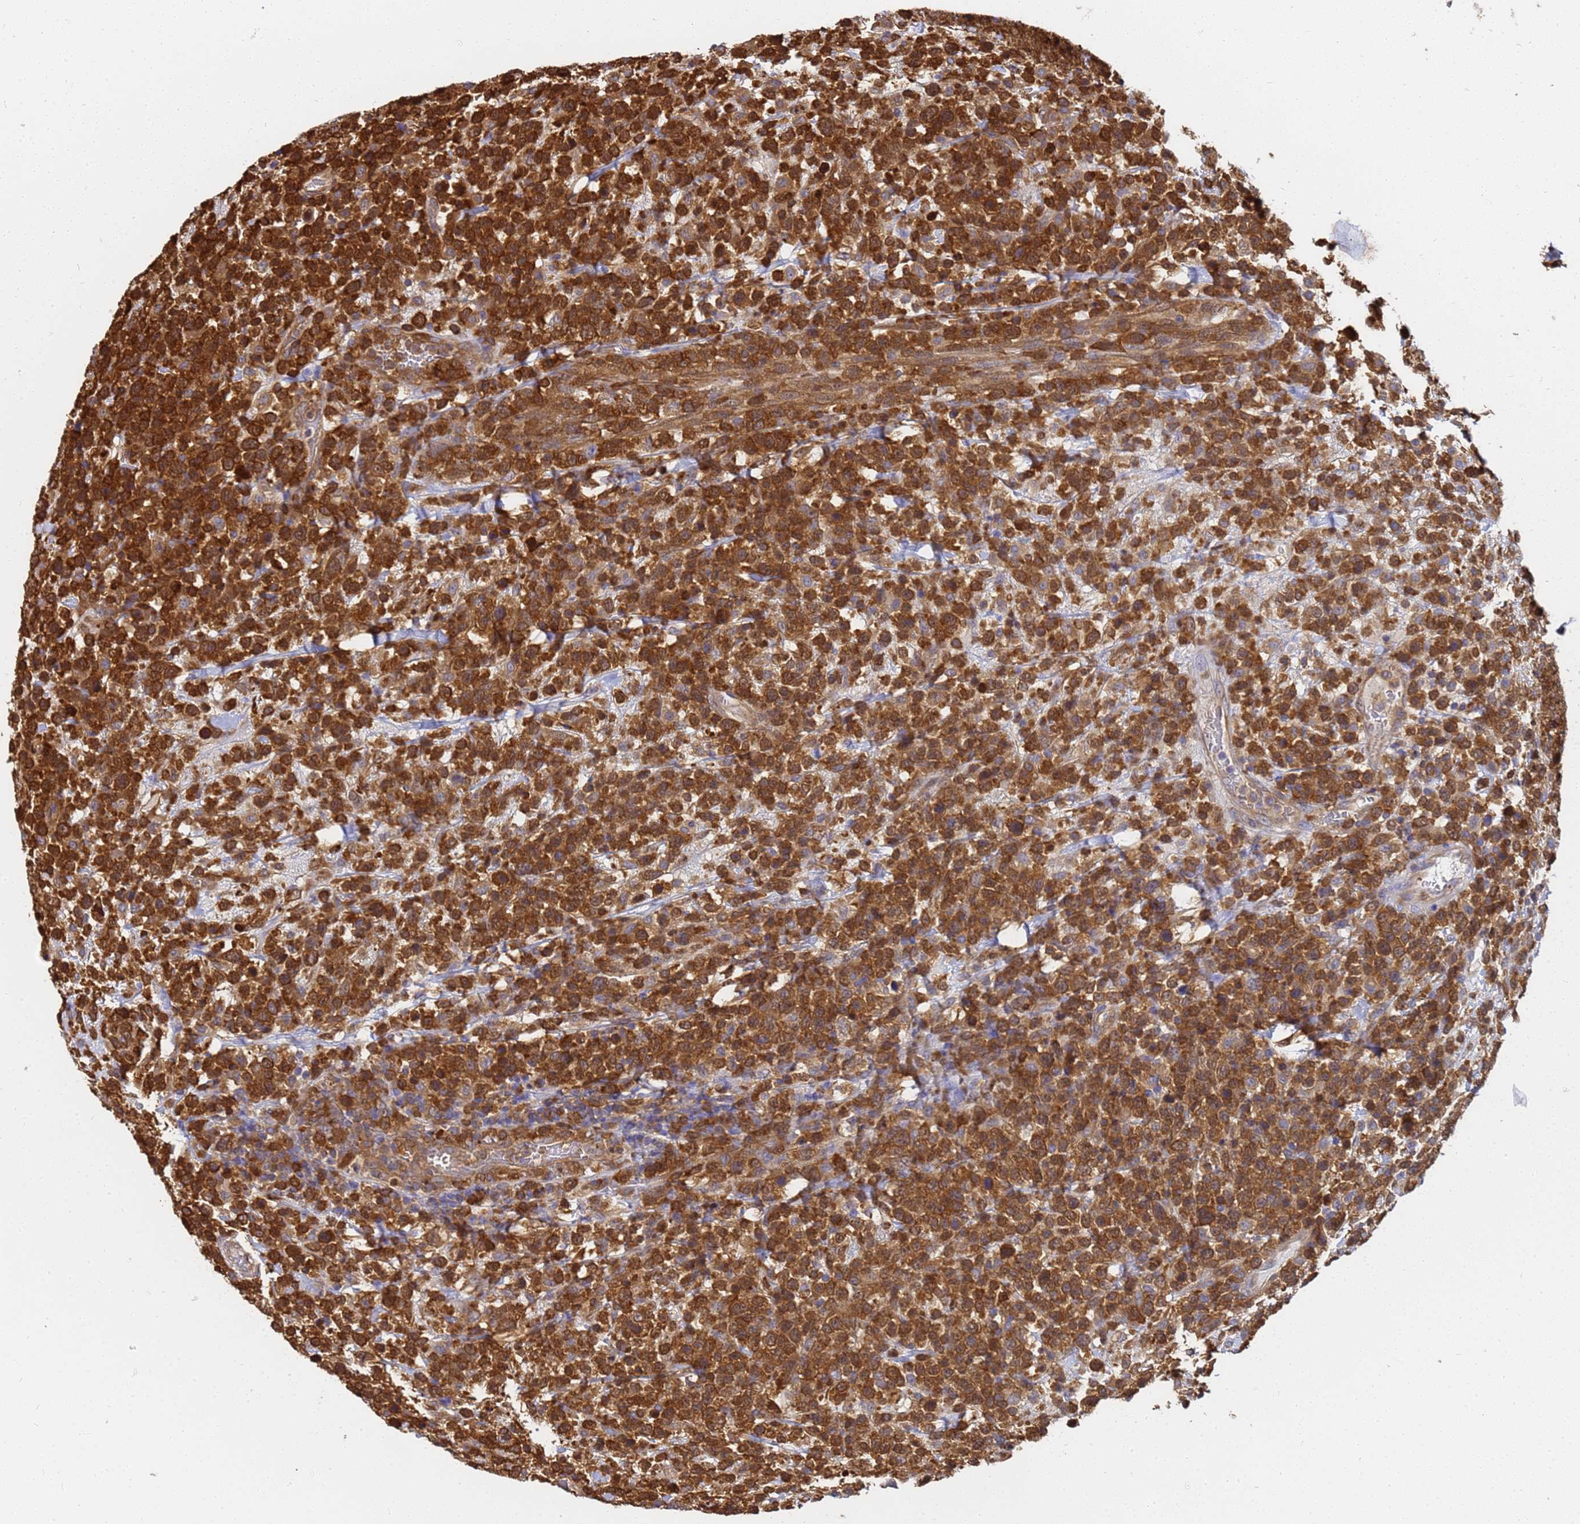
{"staining": {"intensity": "moderate", "quantity": ">75%", "location": "cytoplasmic/membranous"}, "tissue": "lymphoma", "cell_type": "Tumor cells", "image_type": "cancer", "snomed": [{"axis": "morphology", "description": "Malignant lymphoma, non-Hodgkin's type, High grade"}, {"axis": "topography", "description": "Colon"}], "caption": "Tumor cells exhibit medium levels of moderate cytoplasmic/membranous staining in about >75% of cells in high-grade malignant lymphoma, non-Hodgkin's type.", "gene": "NME1-NME2", "patient": {"sex": "female", "age": 53}}